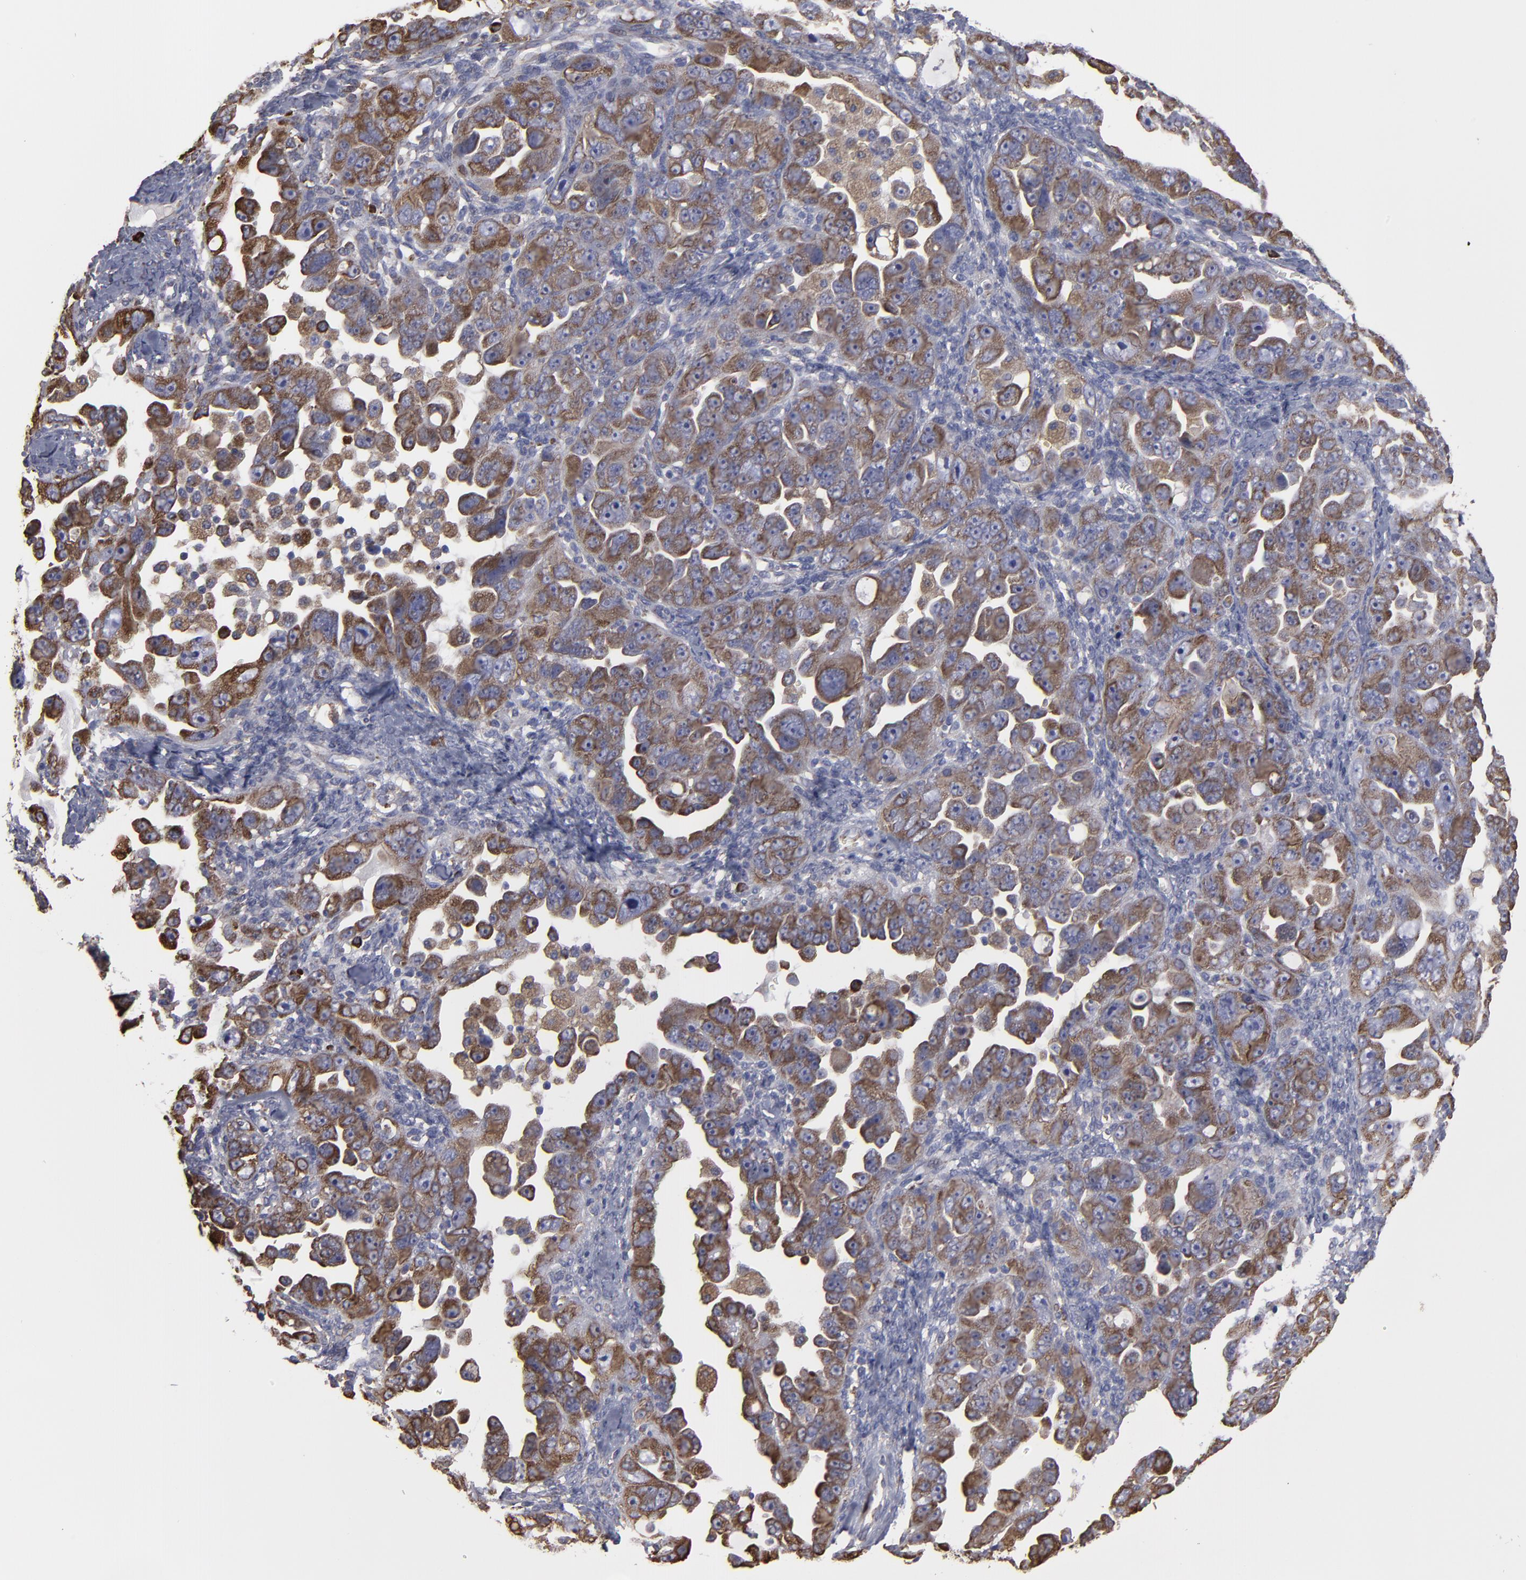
{"staining": {"intensity": "moderate", "quantity": ">75%", "location": "cytoplasmic/membranous"}, "tissue": "ovarian cancer", "cell_type": "Tumor cells", "image_type": "cancer", "snomed": [{"axis": "morphology", "description": "Cystadenocarcinoma, serous, NOS"}, {"axis": "topography", "description": "Ovary"}], "caption": "A brown stain shows moderate cytoplasmic/membranous staining of a protein in human serous cystadenocarcinoma (ovarian) tumor cells.", "gene": "SND1", "patient": {"sex": "female", "age": 66}}